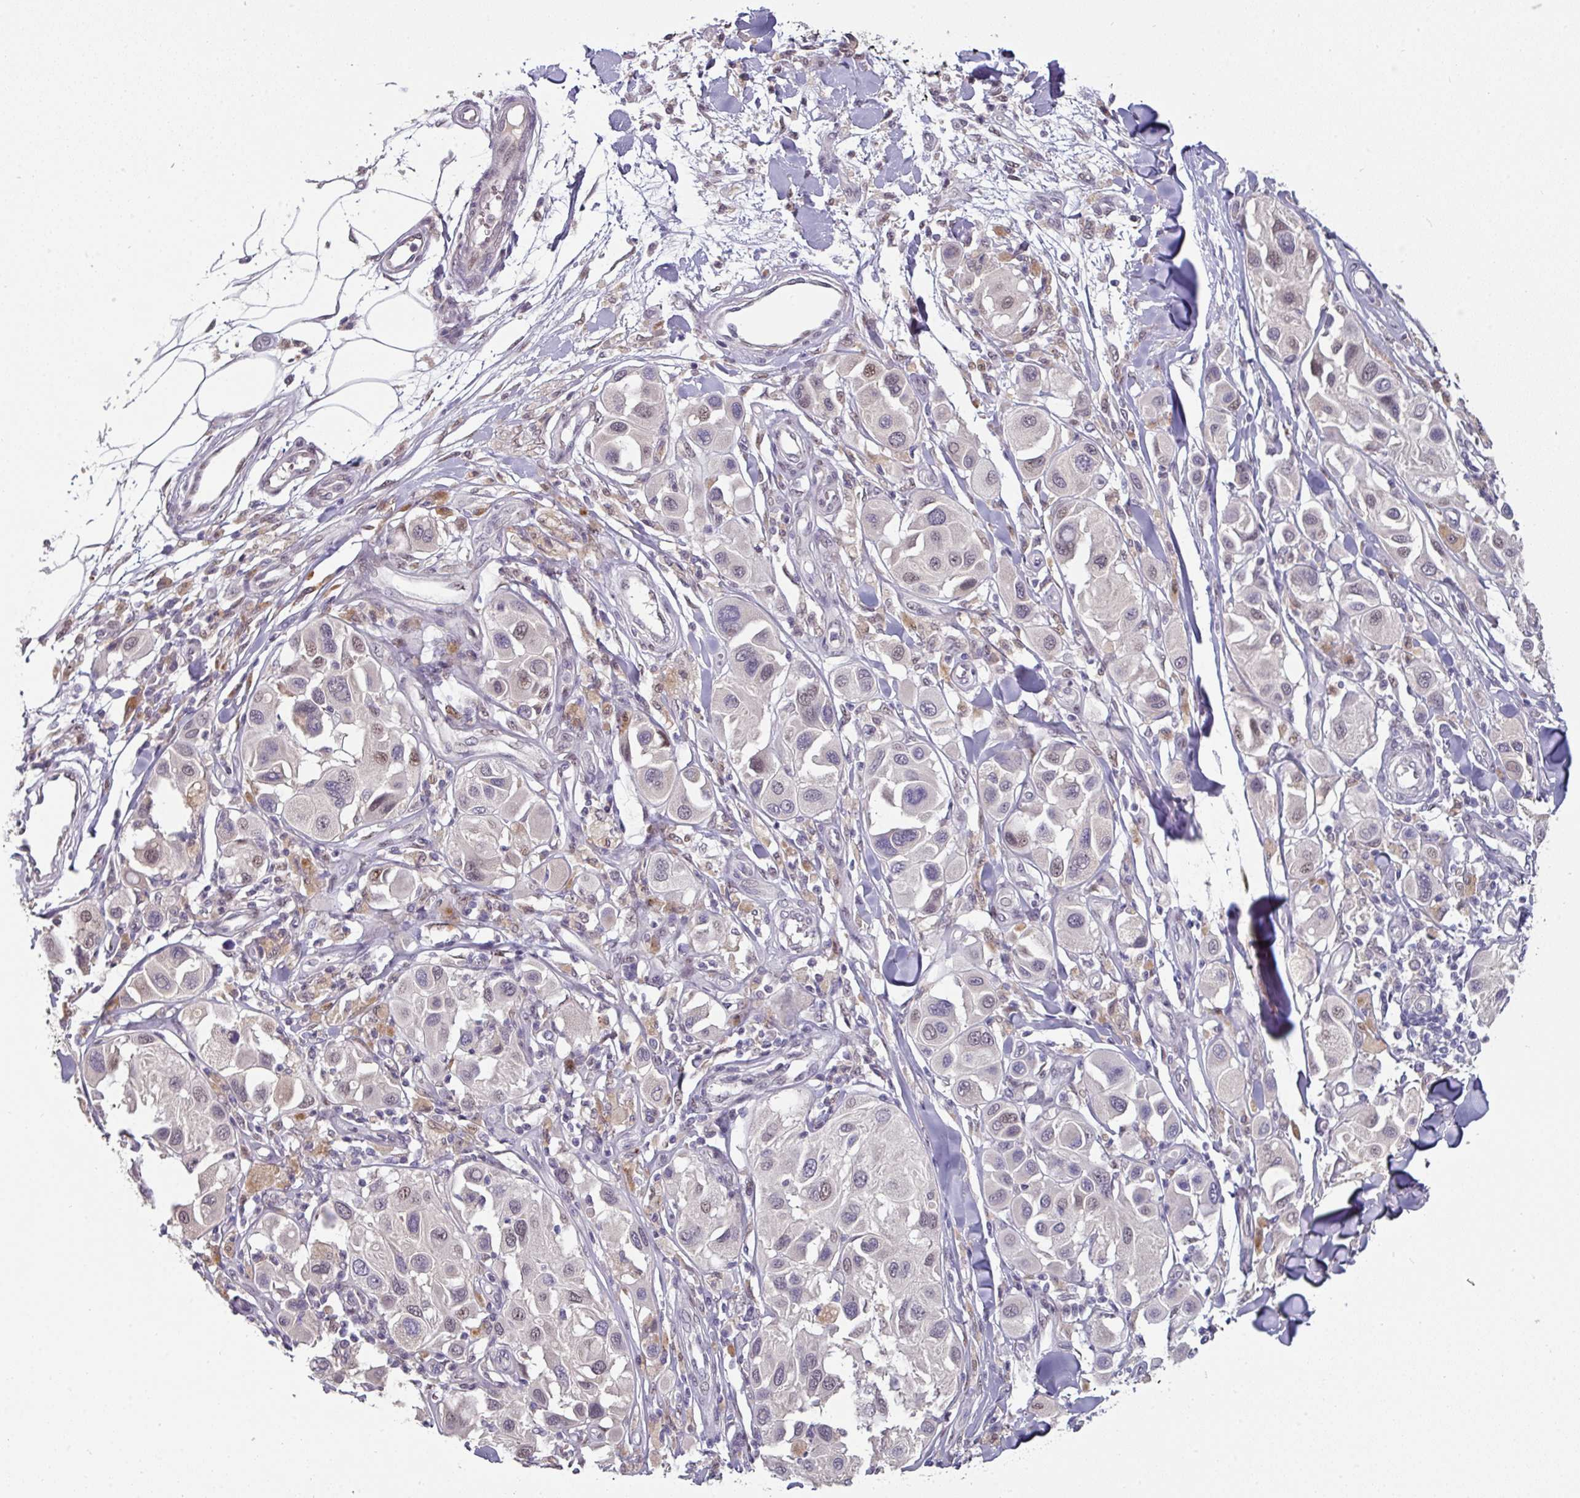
{"staining": {"intensity": "negative", "quantity": "none", "location": "none"}, "tissue": "melanoma", "cell_type": "Tumor cells", "image_type": "cancer", "snomed": [{"axis": "morphology", "description": "Malignant melanoma, Metastatic site"}, {"axis": "topography", "description": "Skin"}], "caption": "Protein analysis of melanoma demonstrates no significant expression in tumor cells.", "gene": "SWSAP1", "patient": {"sex": "male", "age": 41}}